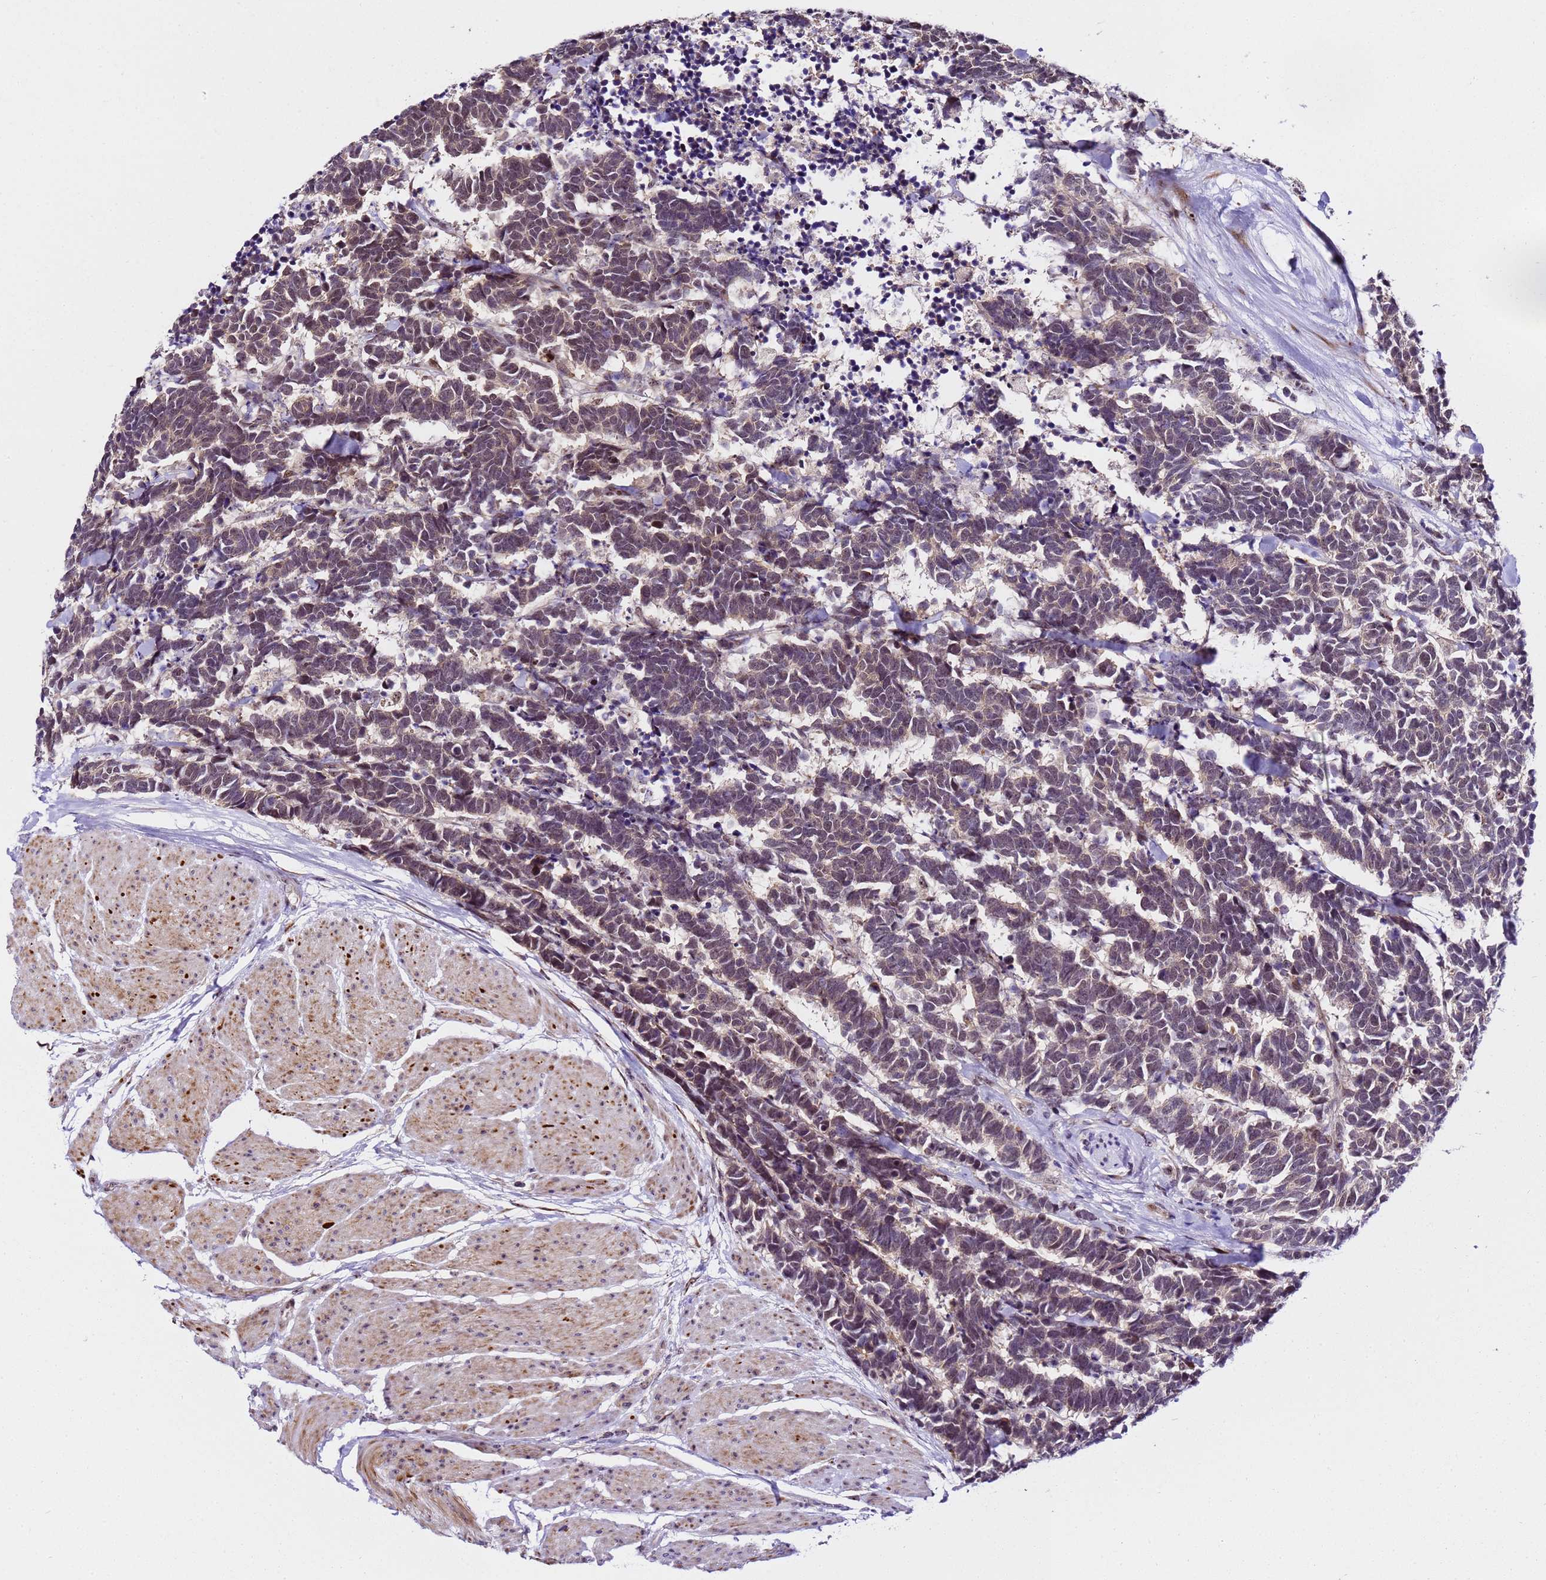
{"staining": {"intensity": "weak", "quantity": "25%-75%", "location": "cytoplasmic/membranous"}, "tissue": "carcinoid", "cell_type": "Tumor cells", "image_type": "cancer", "snomed": [{"axis": "morphology", "description": "Carcinoma, NOS"}, {"axis": "morphology", "description": "Carcinoid, malignant, NOS"}, {"axis": "topography", "description": "Urinary bladder"}], "caption": "A low amount of weak cytoplasmic/membranous positivity is present in approximately 25%-75% of tumor cells in carcinoid tissue.", "gene": "SLX4IP", "patient": {"sex": "male", "age": 57}}